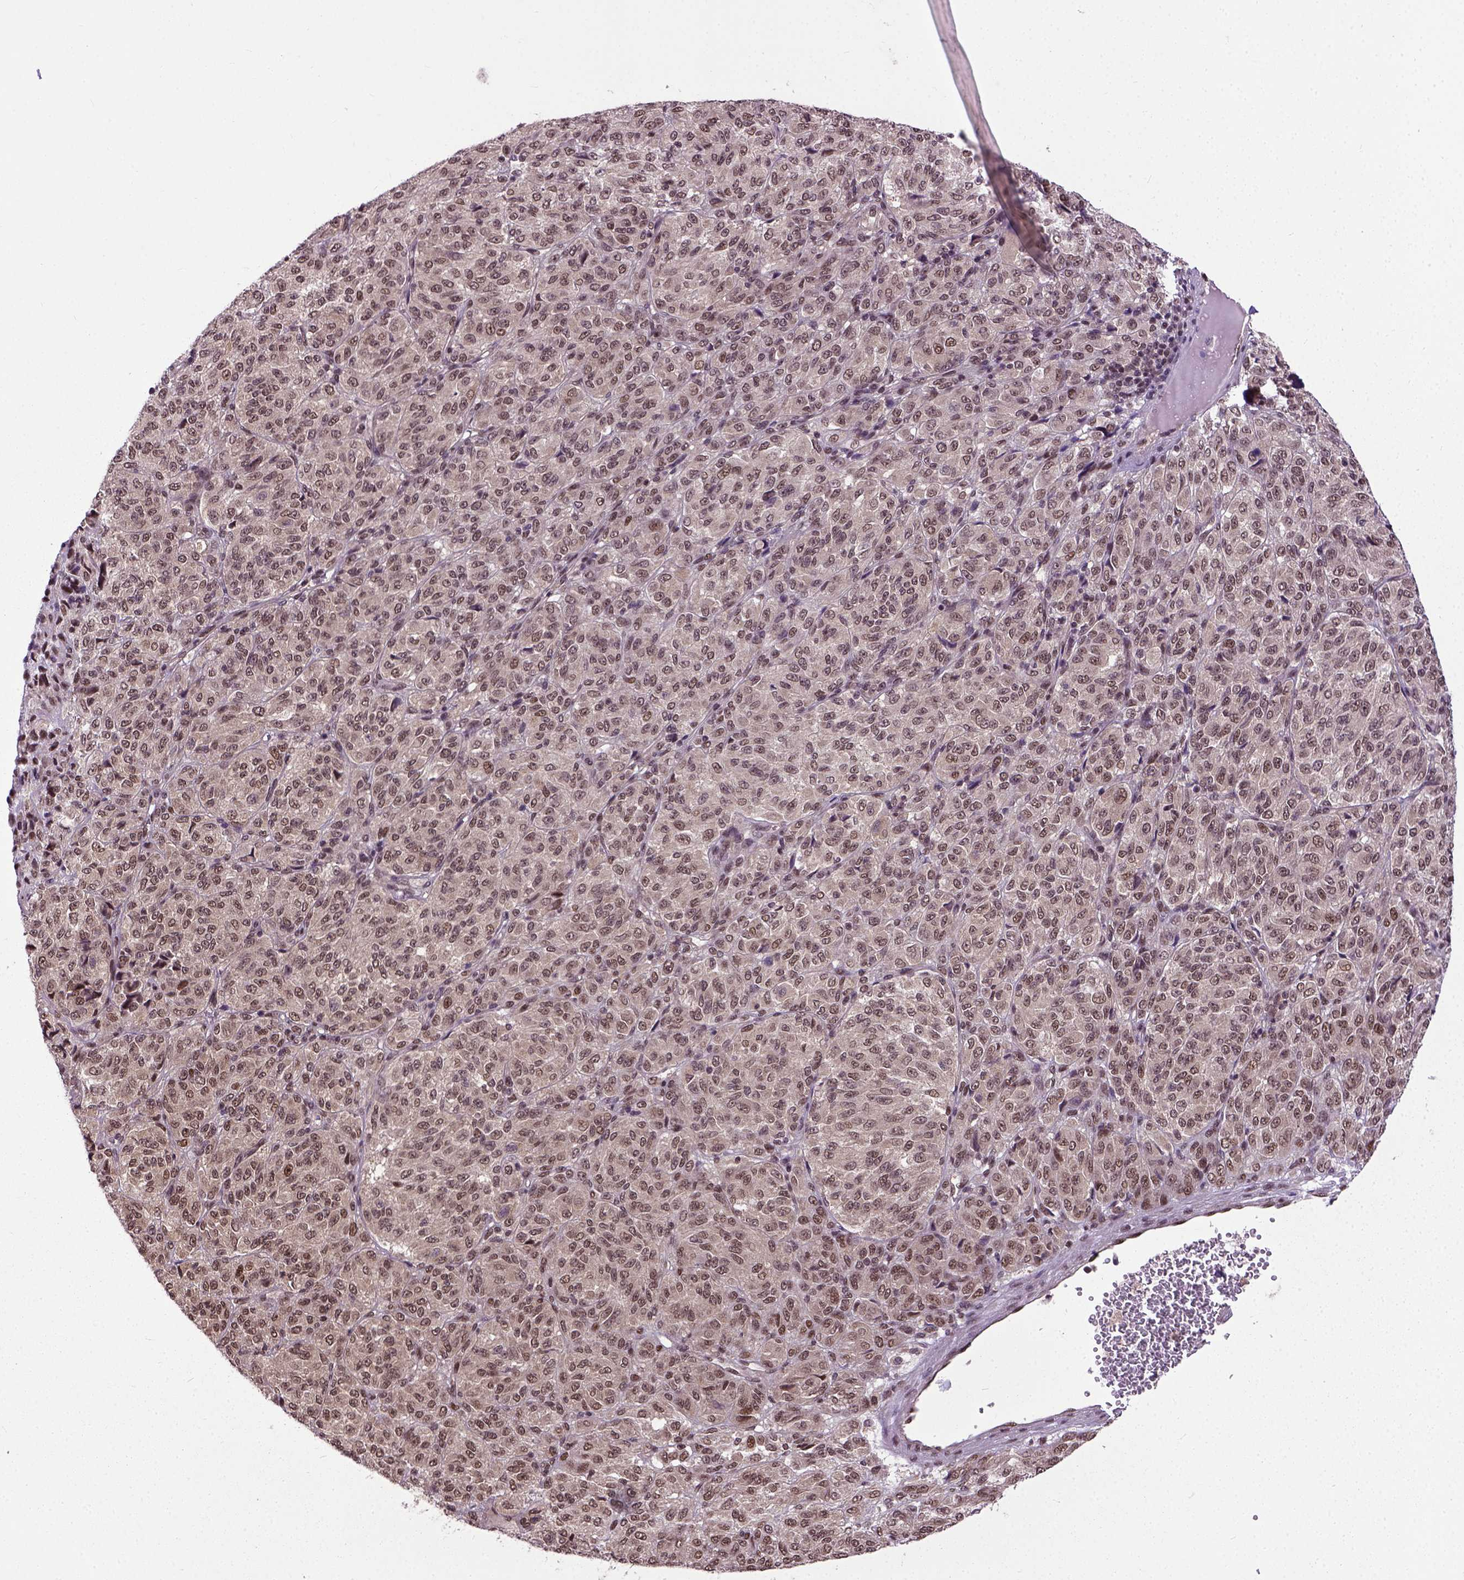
{"staining": {"intensity": "moderate", "quantity": ">75%", "location": "nuclear"}, "tissue": "melanoma", "cell_type": "Tumor cells", "image_type": "cancer", "snomed": [{"axis": "morphology", "description": "Malignant melanoma, Metastatic site"}, {"axis": "topography", "description": "Brain"}], "caption": "IHC (DAB) staining of melanoma displays moderate nuclear protein positivity in approximately >75% of tumor cells.", "gene": "UBA3", "patient": {"sex": "female", "age": 56}}